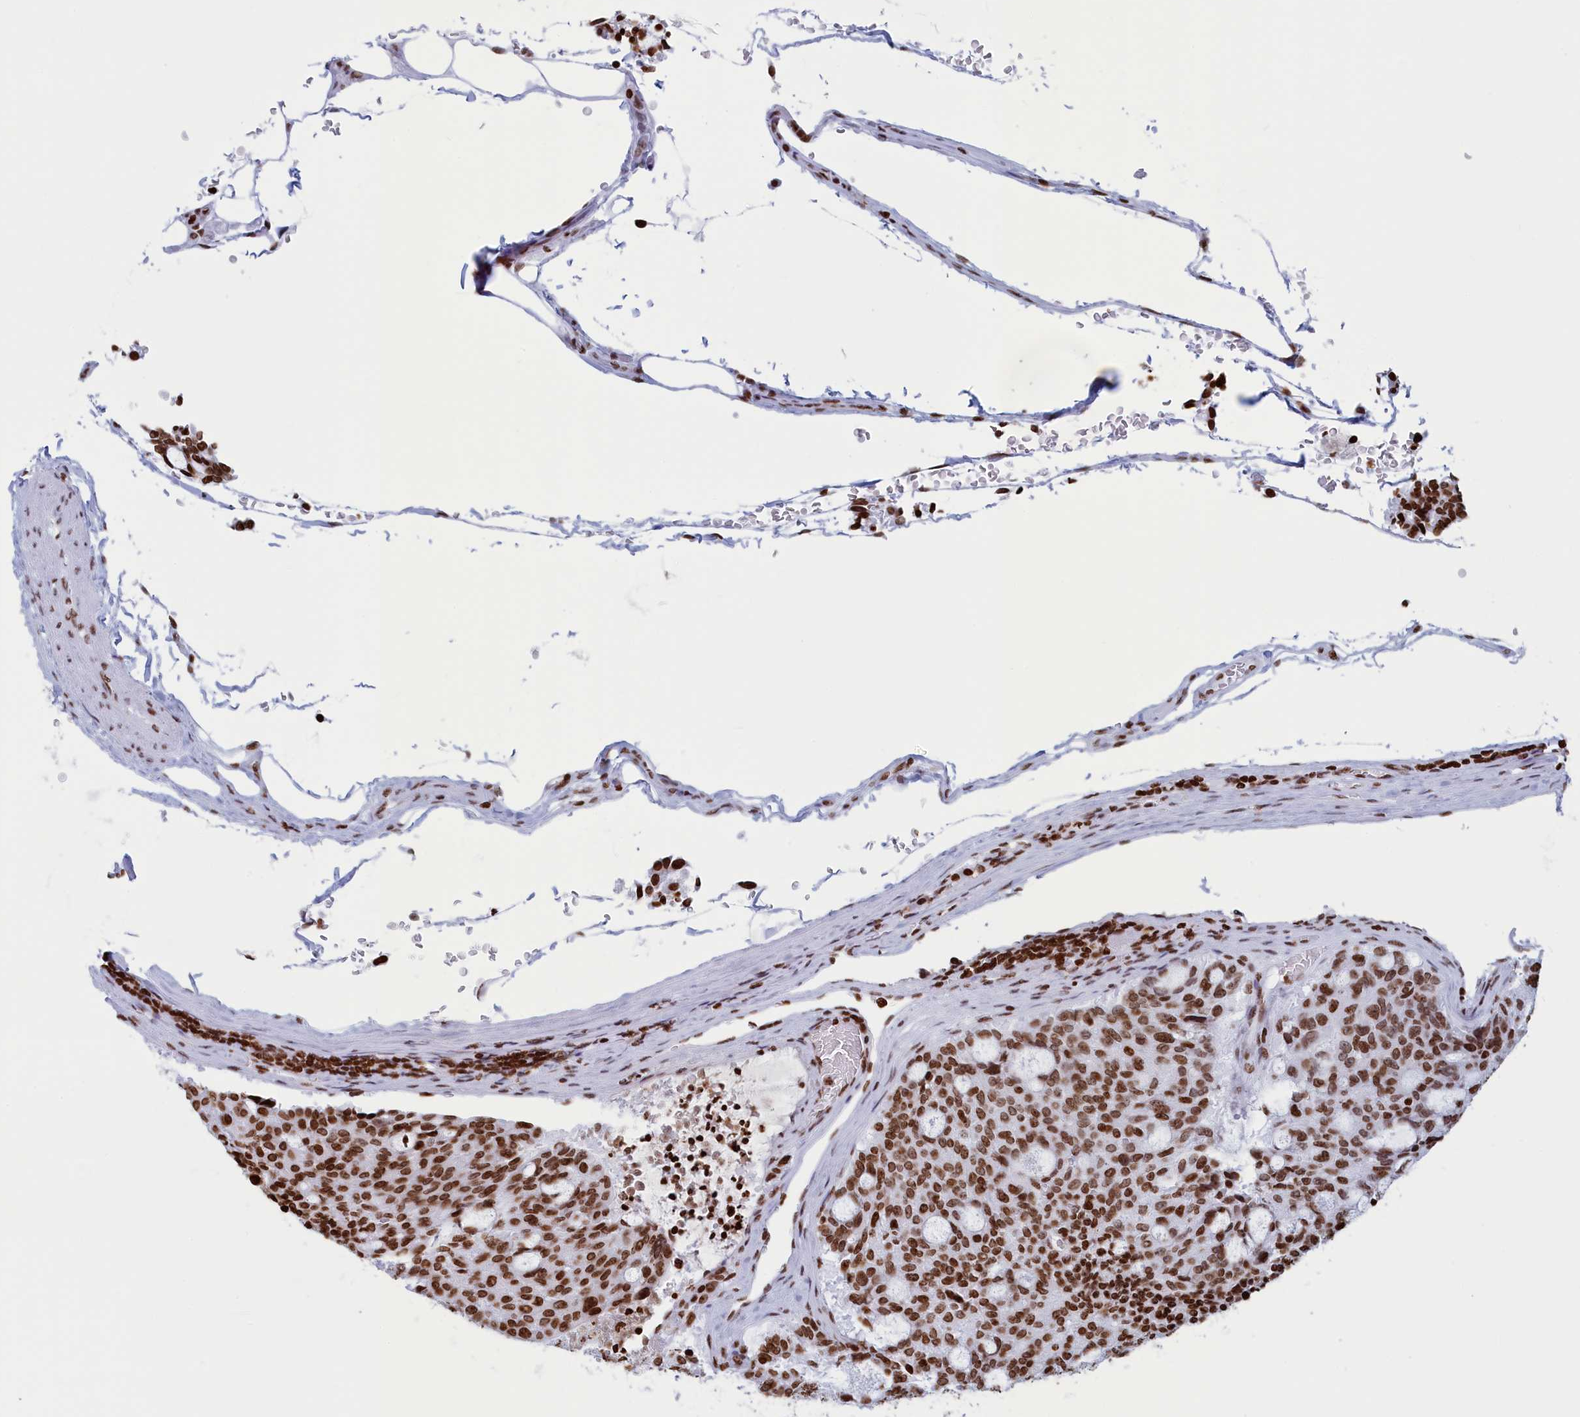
{"staining": {"intensity": "strong", "quantity": ">75%", "location": "nuclear"}, "tissue": "carcinoid", "cell_type": "Tumor cells", "image_type": "cancer", "snomed": [{"axis": "morphology", "description": "Carcinoid, malignant, NOS"}, {"axis": "topography", "description": "Pancreas"}], "caption": "A brown stain shows strong nuclear expression of a protein in human carcinoid tumor cells. (DAB (3,3'-diaminobenzidine) IHC, brown staining for protein, blue staining for nuclei).", "gene": "APOBEC3A", "patient": {"sex": "female", "age": 54}}